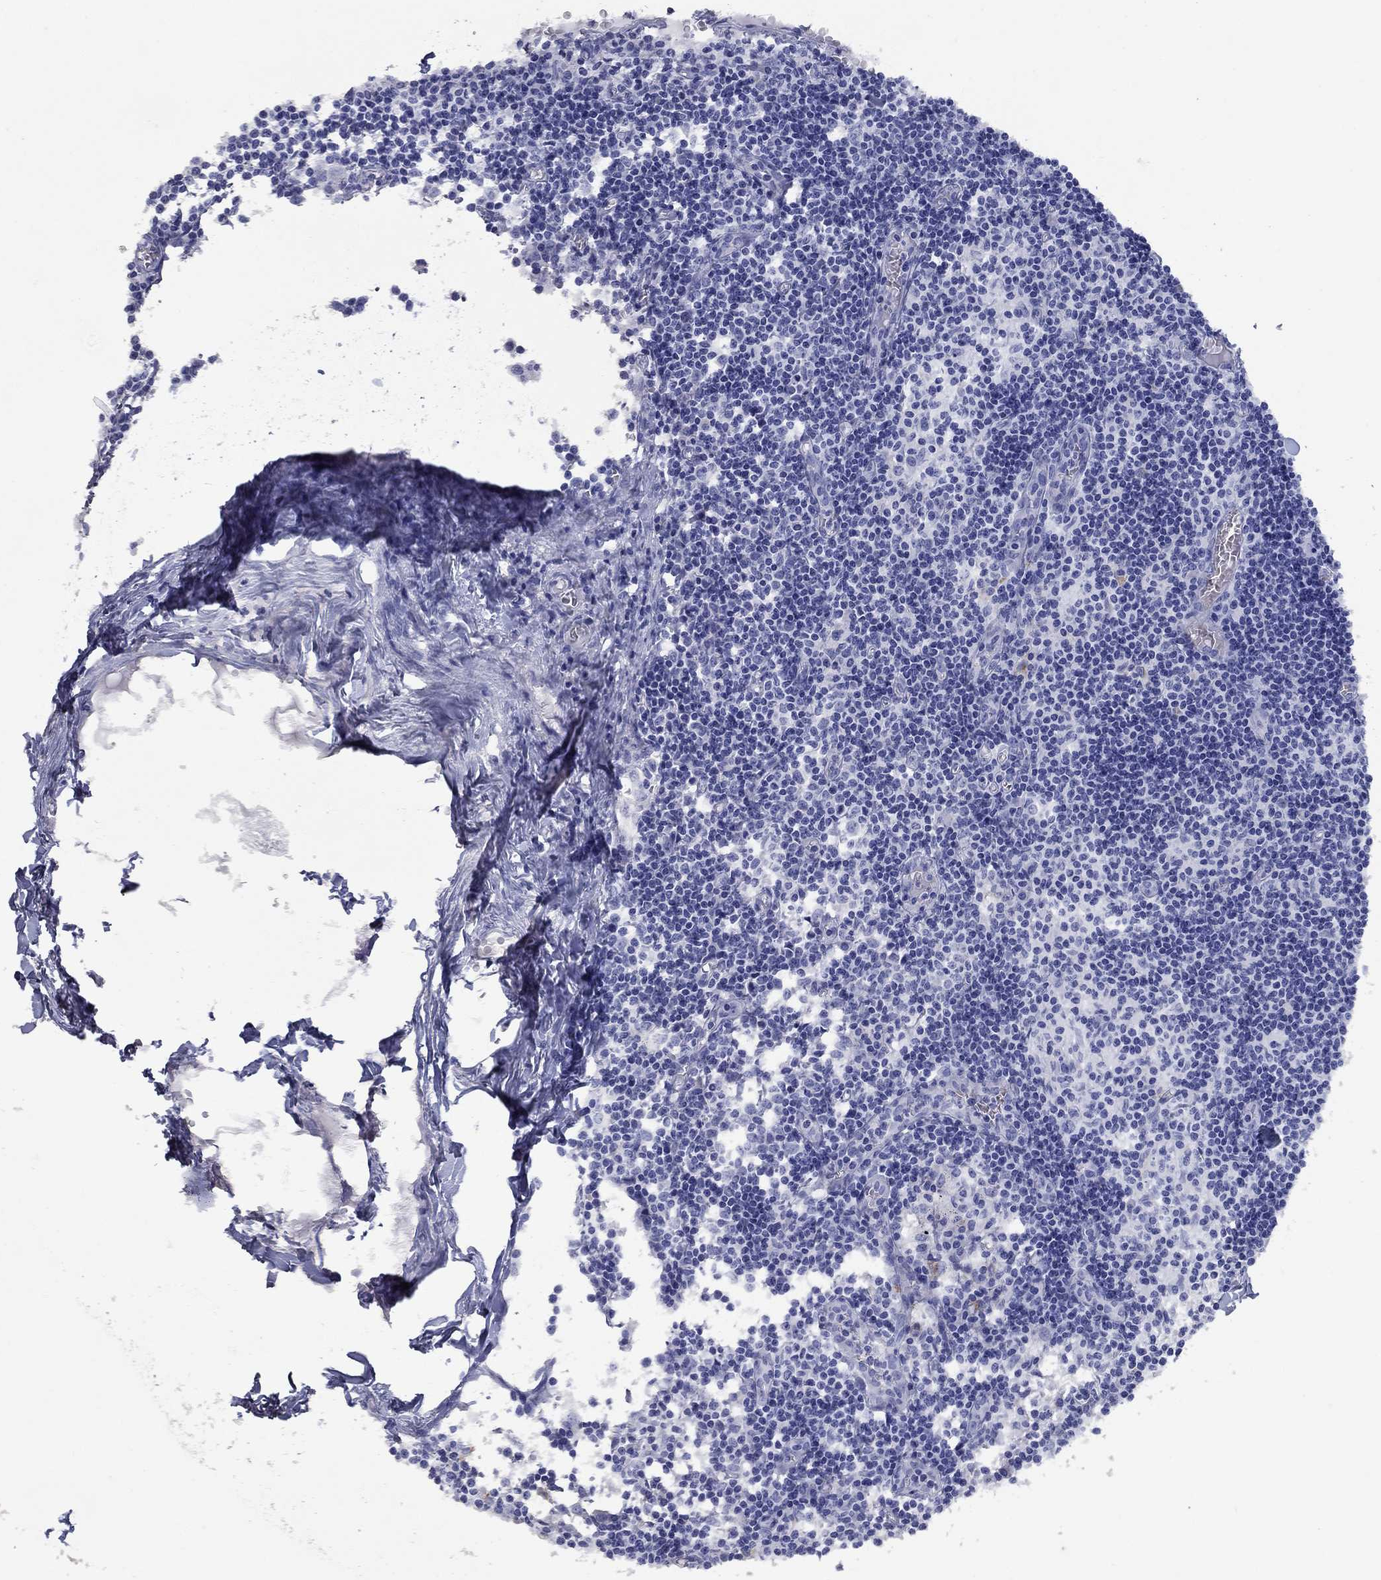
{"staining": {"intensity": "negative", "quantity": "none", "location": "none"}, "tissue": "lymph node", "cell_type": "Germinal center cells", "image_type": "normal", "snomed": [{"axis": "morphology", "description": "Normal tissue, NOS"}, {"axis": "topography", "description": "Lymph node"}], "caption": "An image of lymph node stained for a protein exhibits no brown staining in germinal center cells.", "gene": "CD1A", "patient": {"sex": "male", "age": 59}}